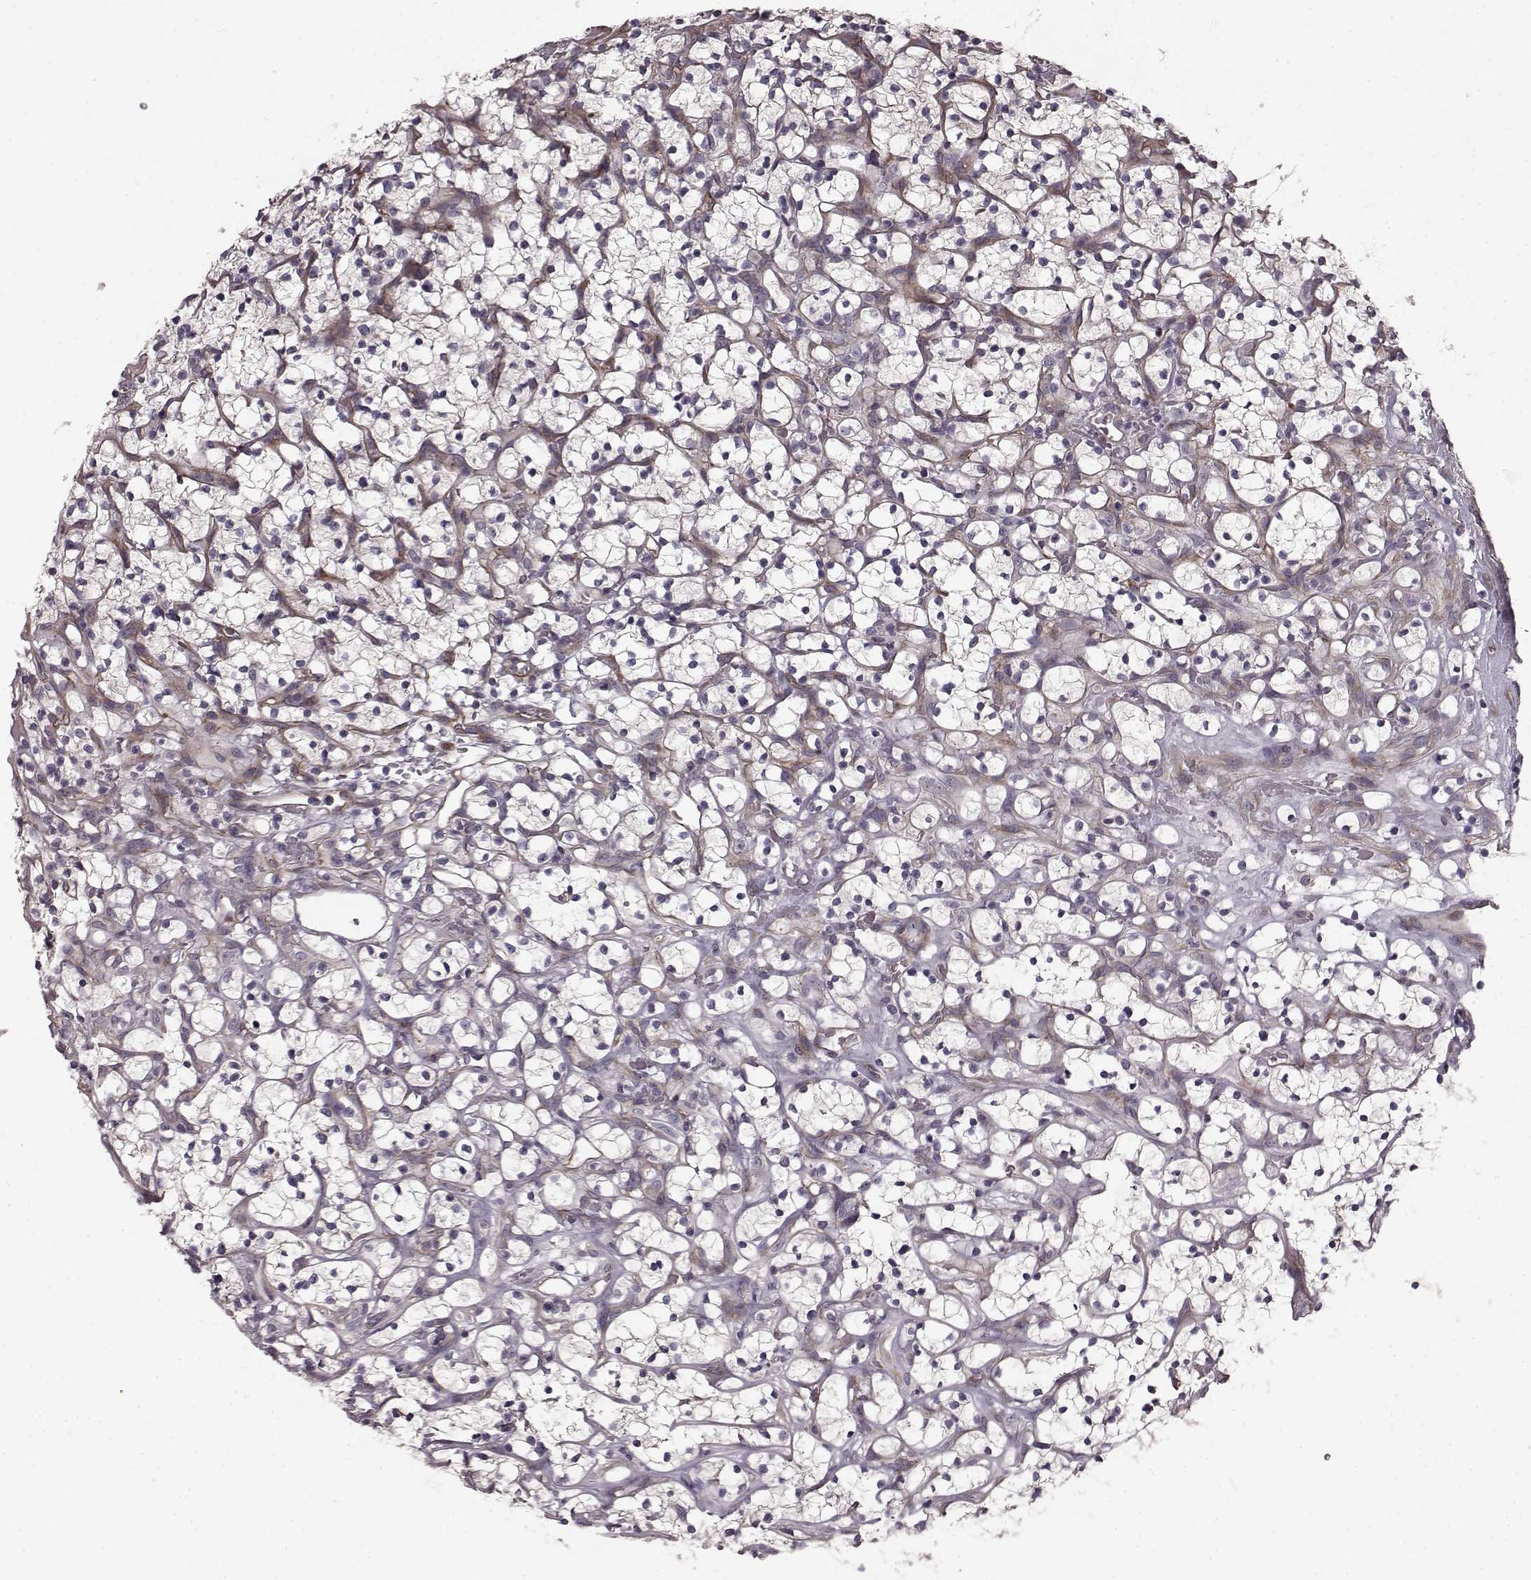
{"staining": {"intensity": "weak", "quantity": "<25%", "location": "cytoplasmic/membranous"}, "tissue": "renal cancer", "cell_type": "Tumor cells", "image_type": "cancer", "snomed": [{"axis": "morphology", "description": "Adenocarcinoma, NOS"}, {"axis": "topography", "description": "Kidney"}], "caption": "An immunohistochemistry micrograph of renal adenocarcinoma is shown. There is no staining in tumor cells of renal adenocarcinoma.", "gene": "SLC22A18", "patient": {"sex": "female", "age": 64}}